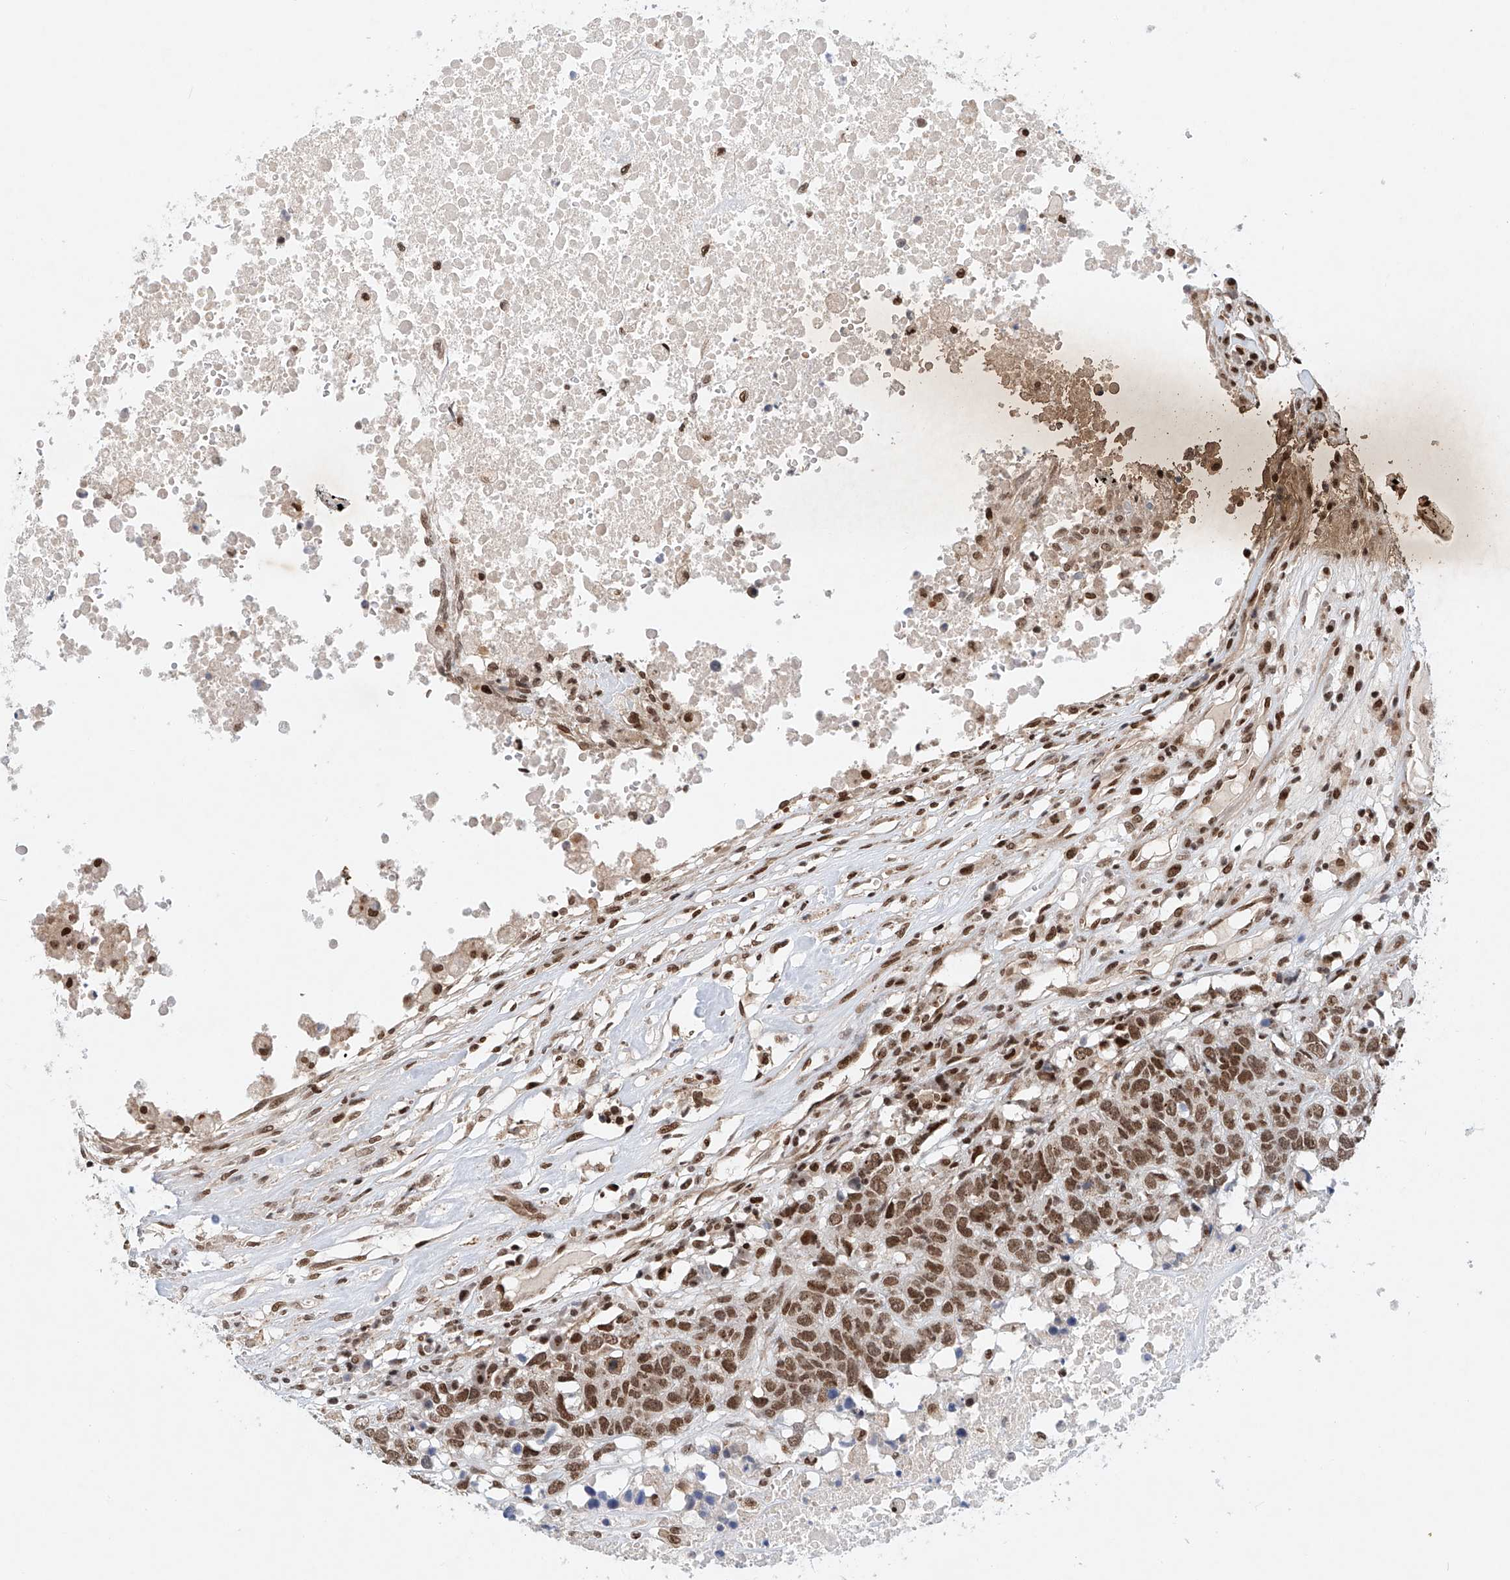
{"staining": {"intensity": "moderate", "quantity": ">75%", "location": "nuclear"}, "tissue": "head and neck cancer", "cell_type": "Tumor cells", "image_type": "cancer", "snomed": [{"axis": "morphology", "description": "Squamous cell carcinoma, NOS"}, {"axis": "topography", "description": "Head-Neck"}], "caption": "A brown stain highlights moderate nuclear staining of a protein in human squamous cell carcinoma (head and neck) tumor cells.", "gene": "ZNF470", "patient": {"sex": "male", "age": 66}}